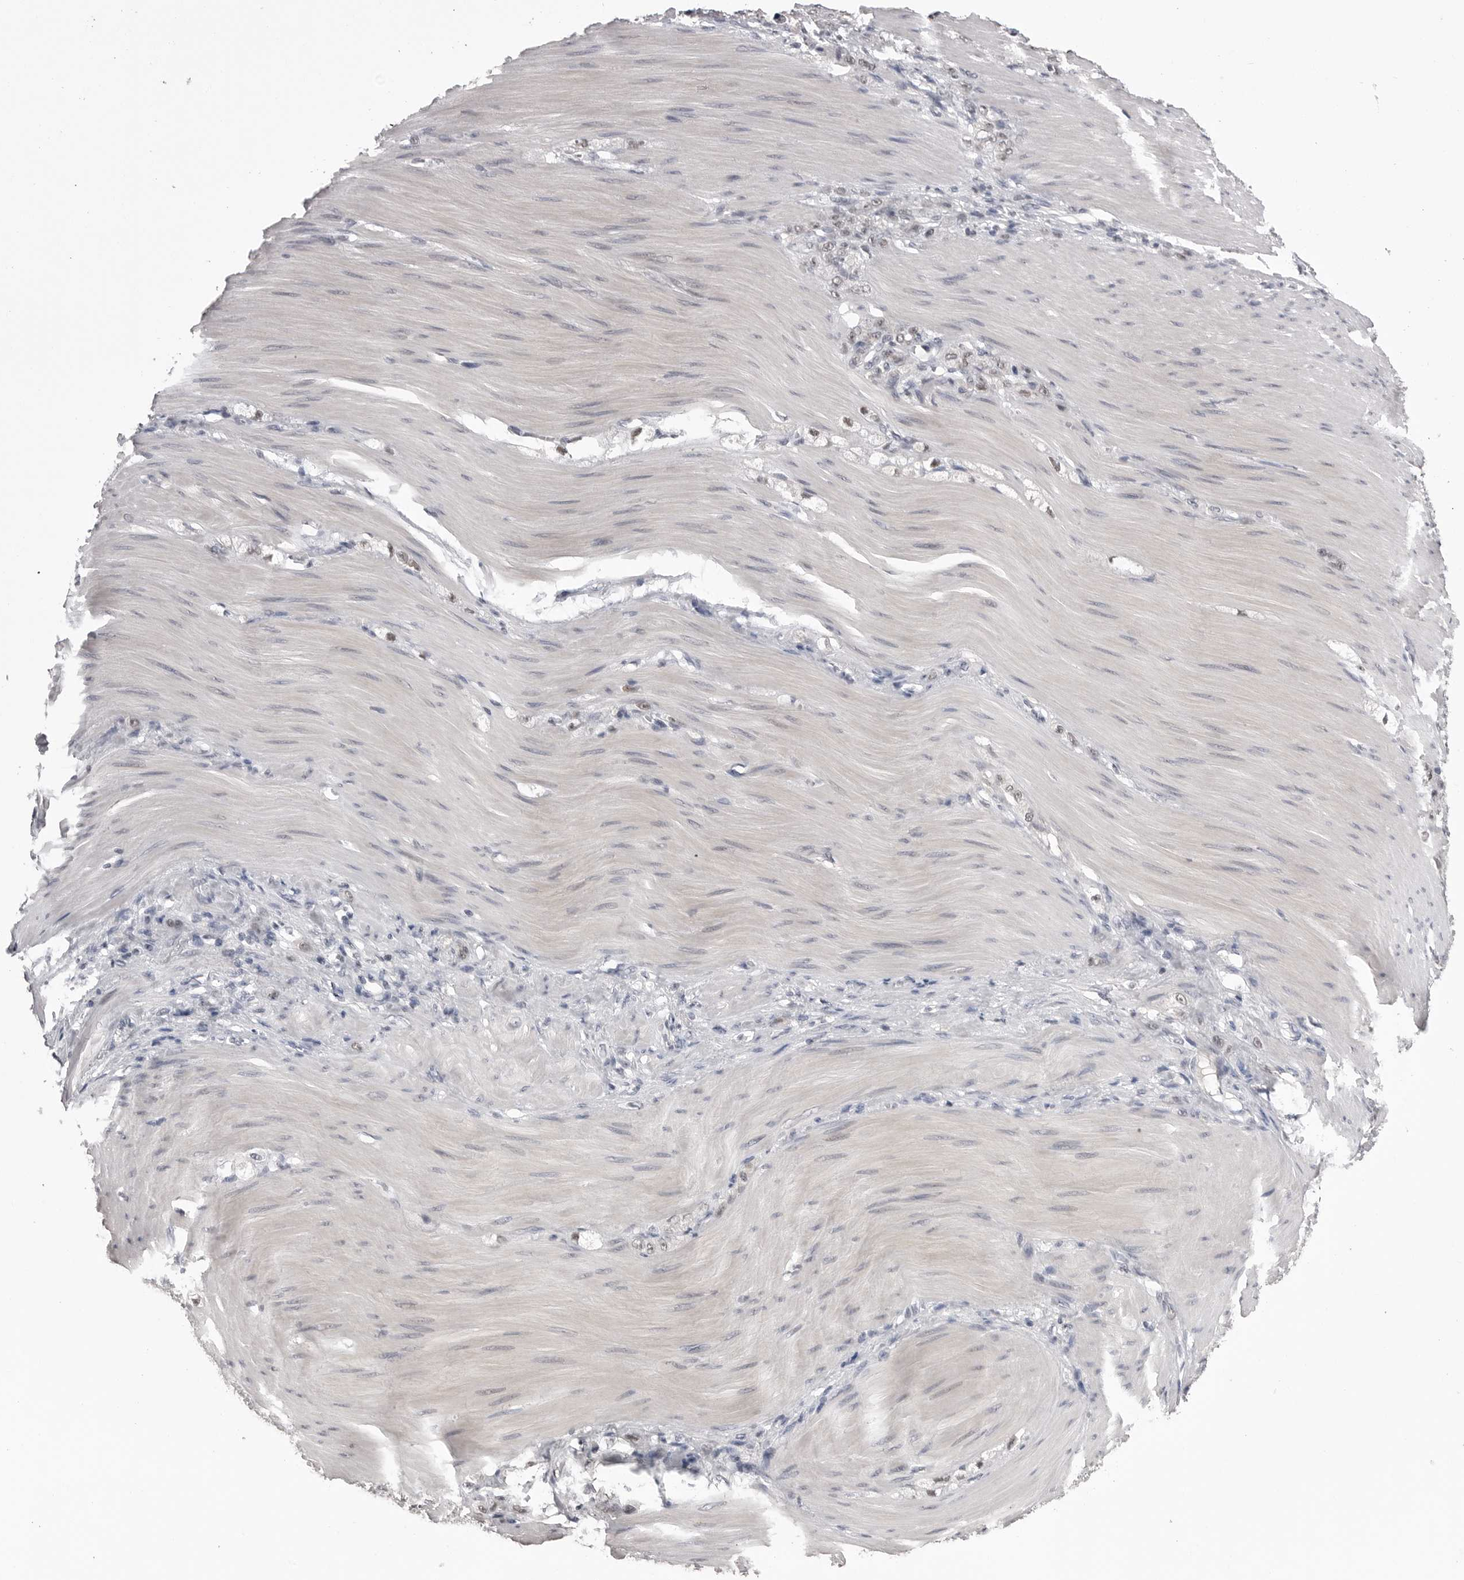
{"staining": {"intensity": "weak", "quantity": ">75%", "location": "nuclear"}, "tissue": "stomach cancer", "cell_type": "Tumor cells", "image_type": "cancer", "snomed": [{"axis": "morphology", "description": "Normal tissue, NOS"}, {"axis": "morphology", "description": "Adenocarcinoma, NOS"}, {"axis": "topography", "description": "Stomach"}], "caption": "Protein staining displays weak nuclear positivity in approximately >75% of tumor cells in stomach cancer.", "gene": "DLG2", "patient": {"sex": "male", "age": 82}}